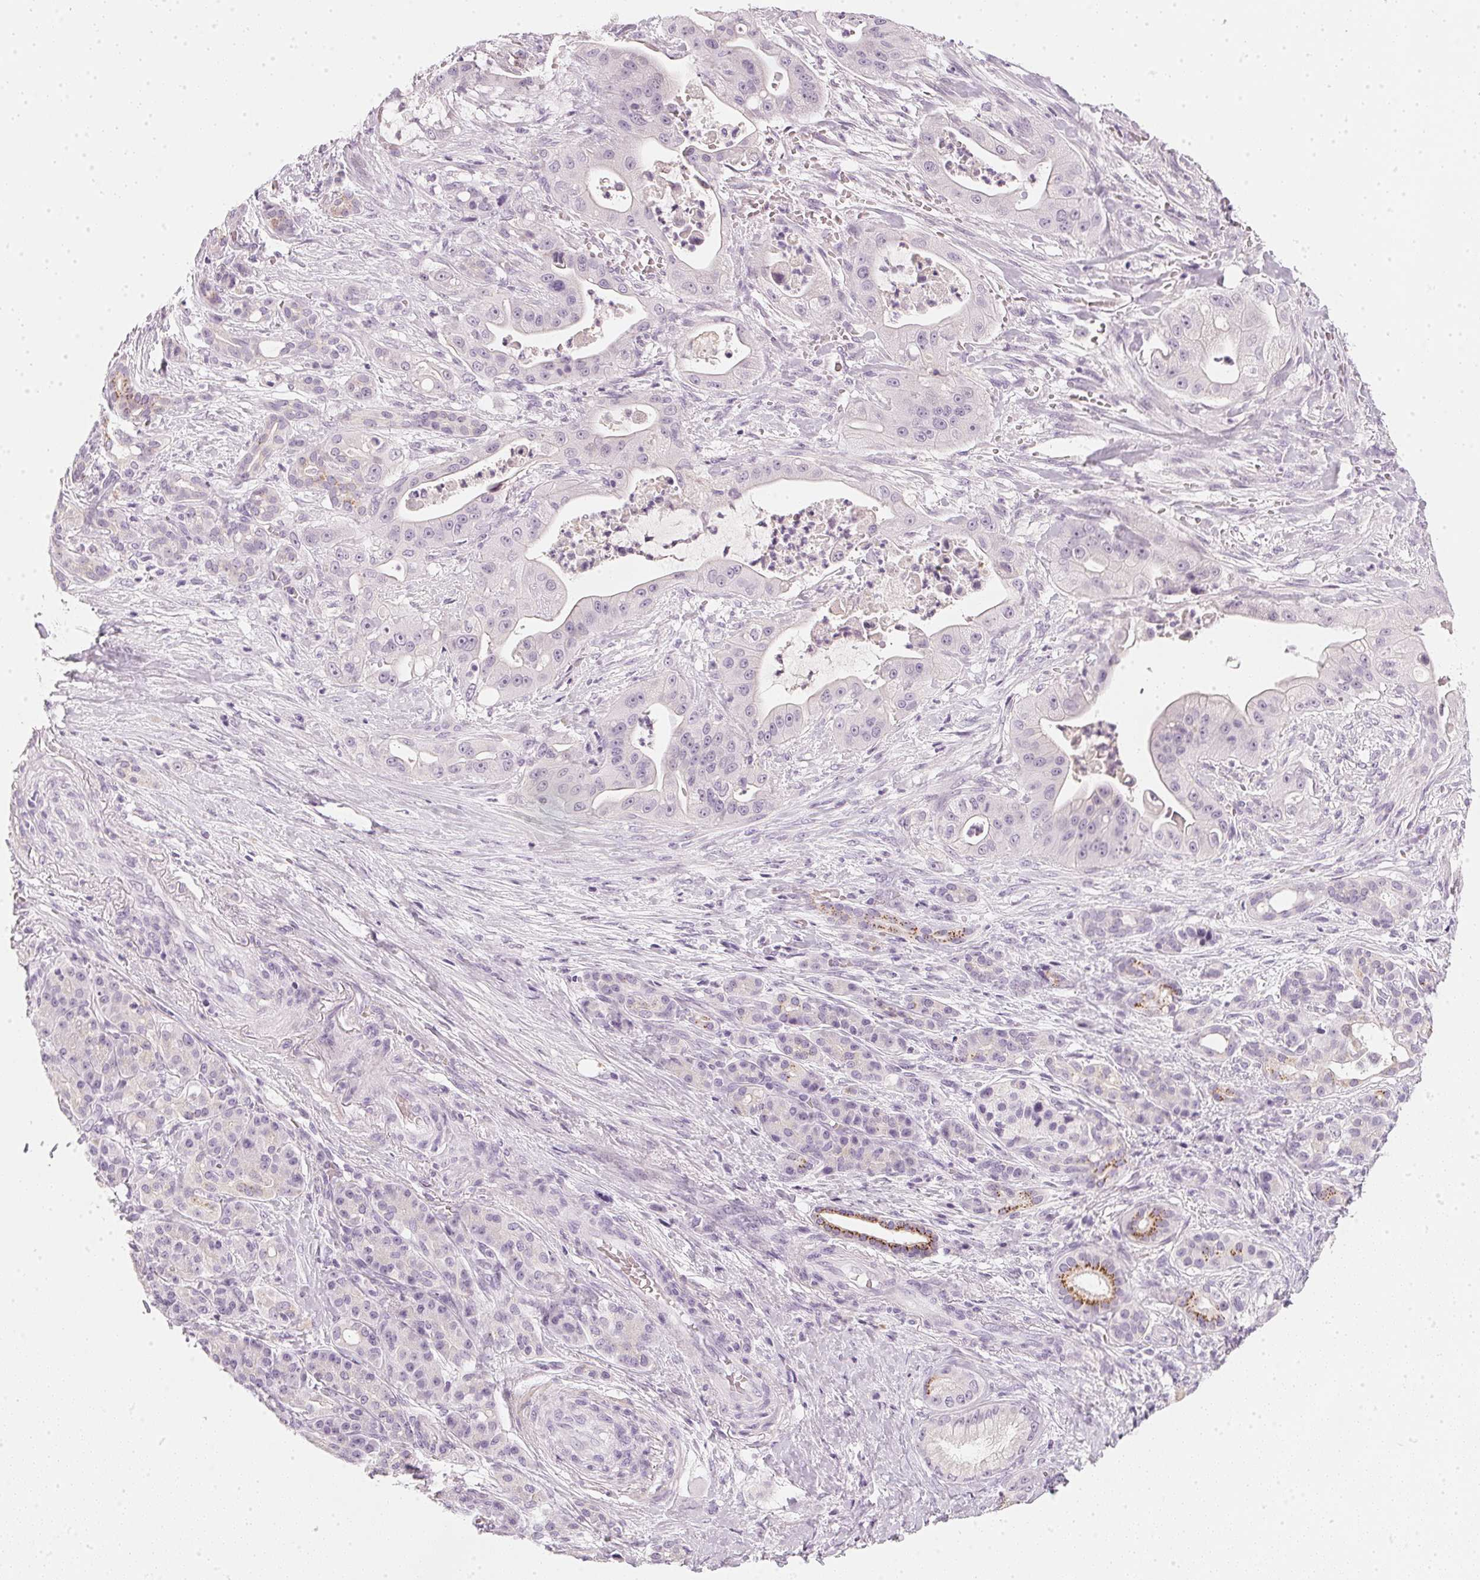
{"staining": {"intensity": "negative", "quantity": "none", "location": "none"}, "tissue": "pancreatic cancer", "cell_type": "Tumor cells", "image_type": "cancer", "snomed": [{"axis": "morphology", "description": "Normal tissue, NOS"}, {"axis": "morphology", "description": "Inflammation, NOS"}, {"axis": "morphology", "description": "Adenocarcinoma, NOS"}, {"axis": "topography", "description": "Pancreas"}], "caption": "This is an immunohistochemistry micrograph of pancreatic cancer. There is no expression in tumor cells.", "gene": "CHST4", "patient": {"sex": "male", "age": 57}}